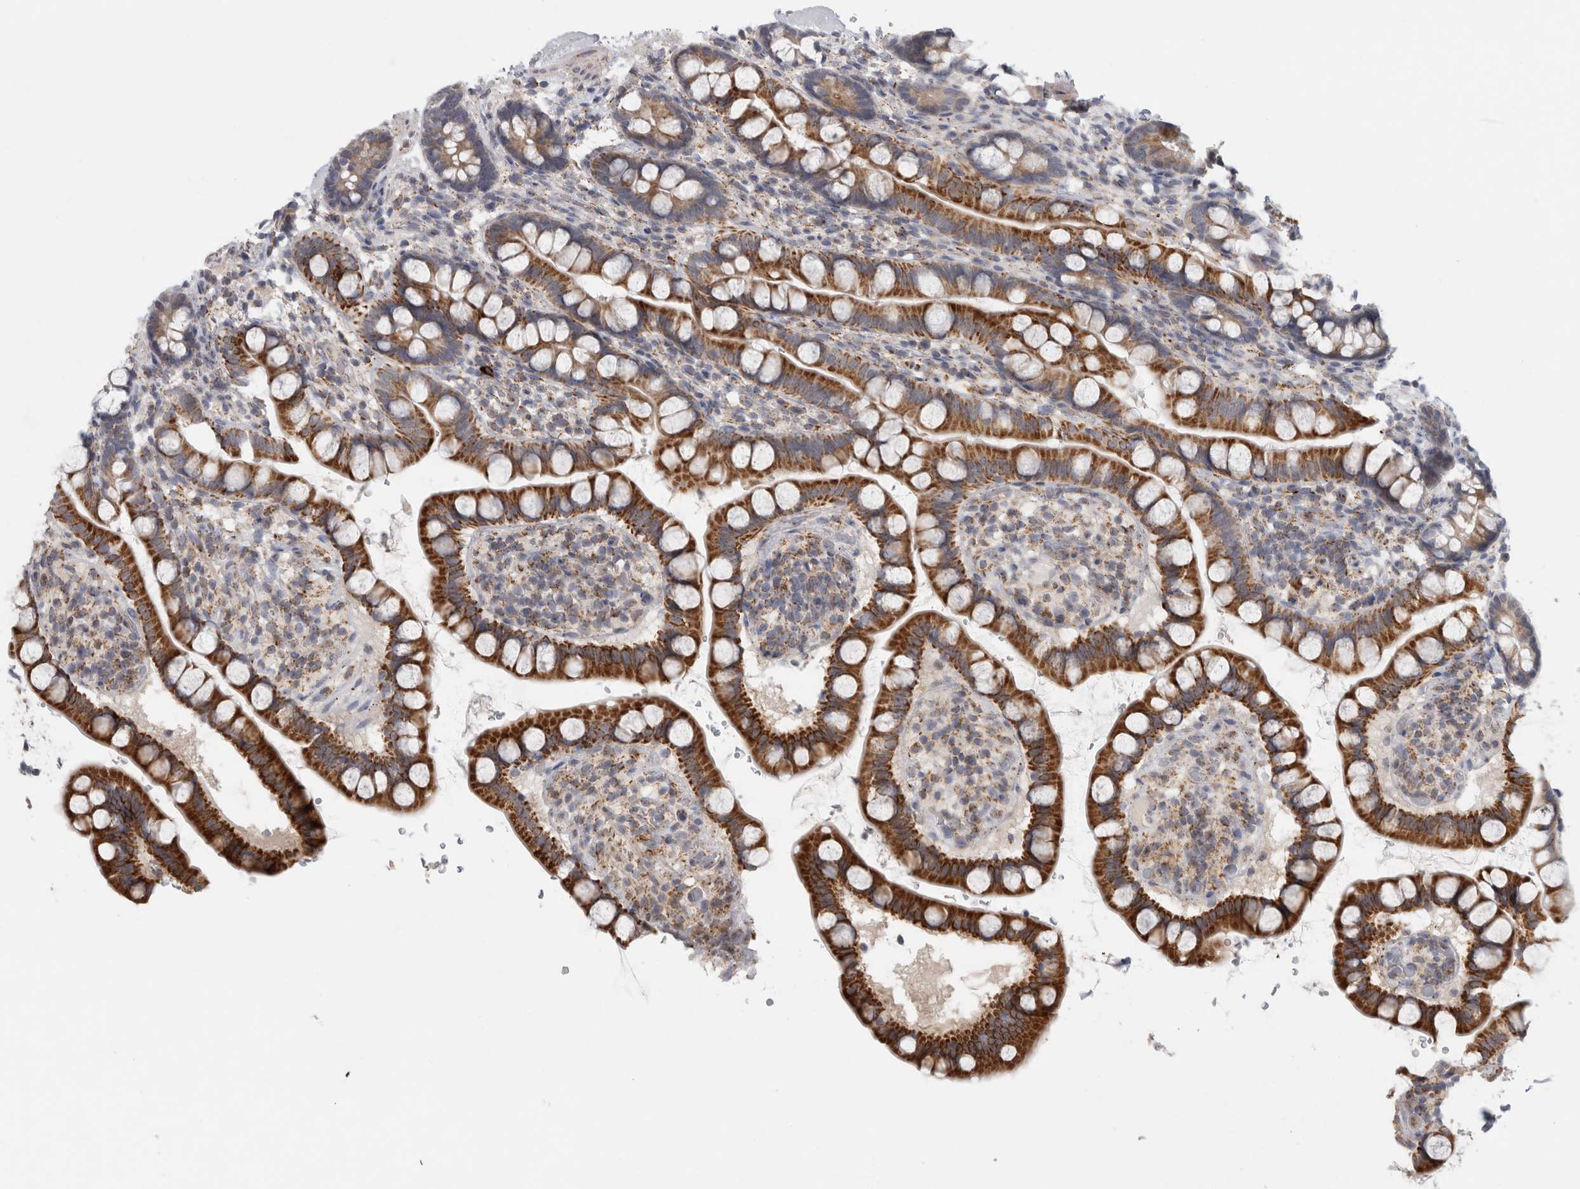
{"staining": {"intensity": "strong", "quantity": ">75%", "location": "cytoplasmic/membranous"}, "tissue": "small intestine", "cell_type": "Glandular cells", "image_type": "normal", "snomed": [{"axis": "morphology", "description": "Normal tissue, NOS"}, {"axis": "topography", "description": "Smooth muscle"}, {"axis": "topography", "description": "Small intestine"}], "caption": "Immunohistochemical staining of unremarkable small intestine exhibits high levels of strong cytoplasmic/membranous positivity in about >75% of glandular cells. Nuclei are stained in blue.", "gene": "RAB18", "patient": {"sex": "female", "age": 84}}